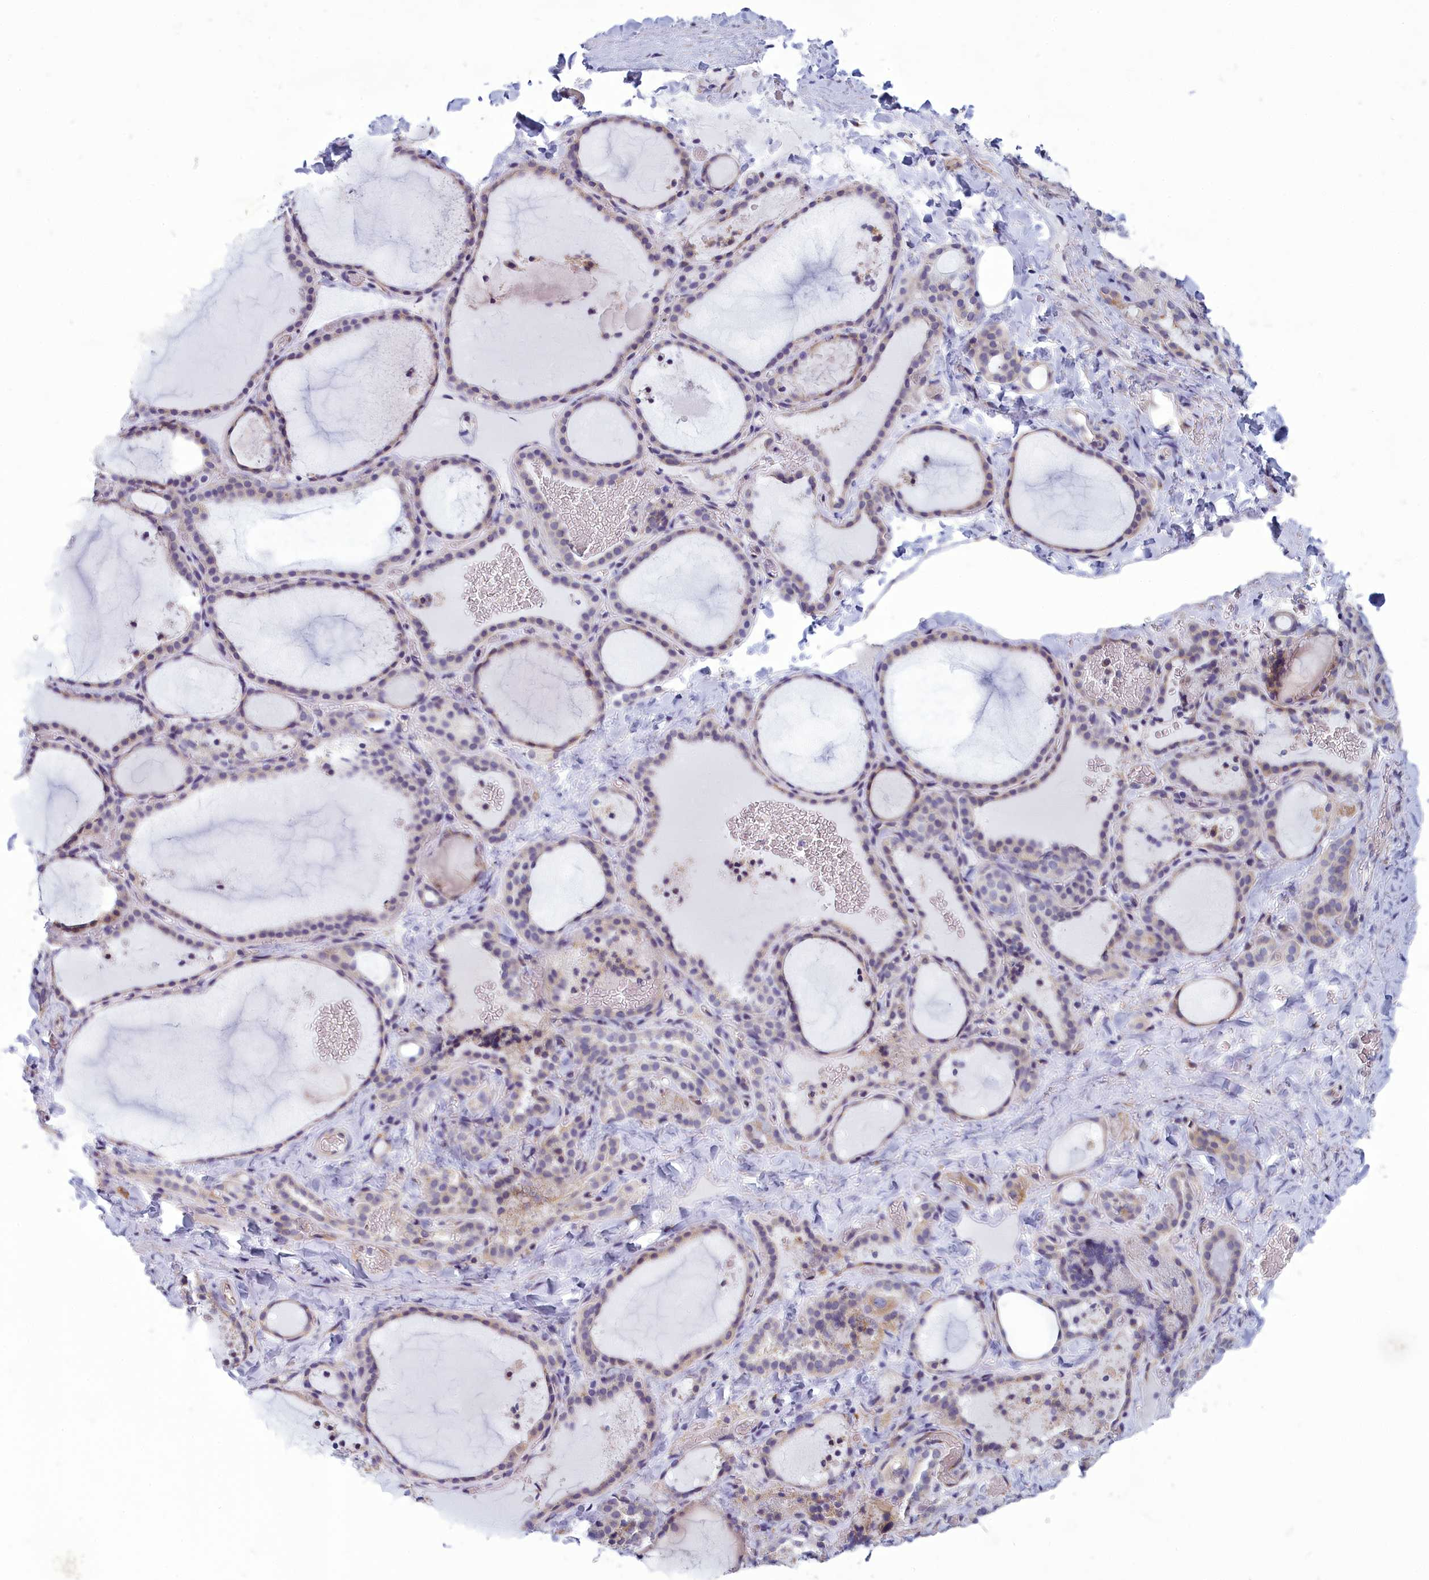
{"staining": {"intensity": "weak", "quantity": "25%-75%", "location": "cytoplasmic/membranous"}, "tissue": "thyroid gland", "cell_type": "Glandular cells", "image_type": "normal", "snomed": [{"axis": "morphology", "description": "Normal tissue, NOS"}, {"axis": "topography", "description": "Thyroid gland"}], "caption": "DAB immunohistochemical staining of normal human thyroid gland reveals weak cytoplasmic/membranous protein positivity in approximately 25%-75% of glandular cells.", "gene": "CENATAC", "patient": {"sex": "female", "age": 22}}